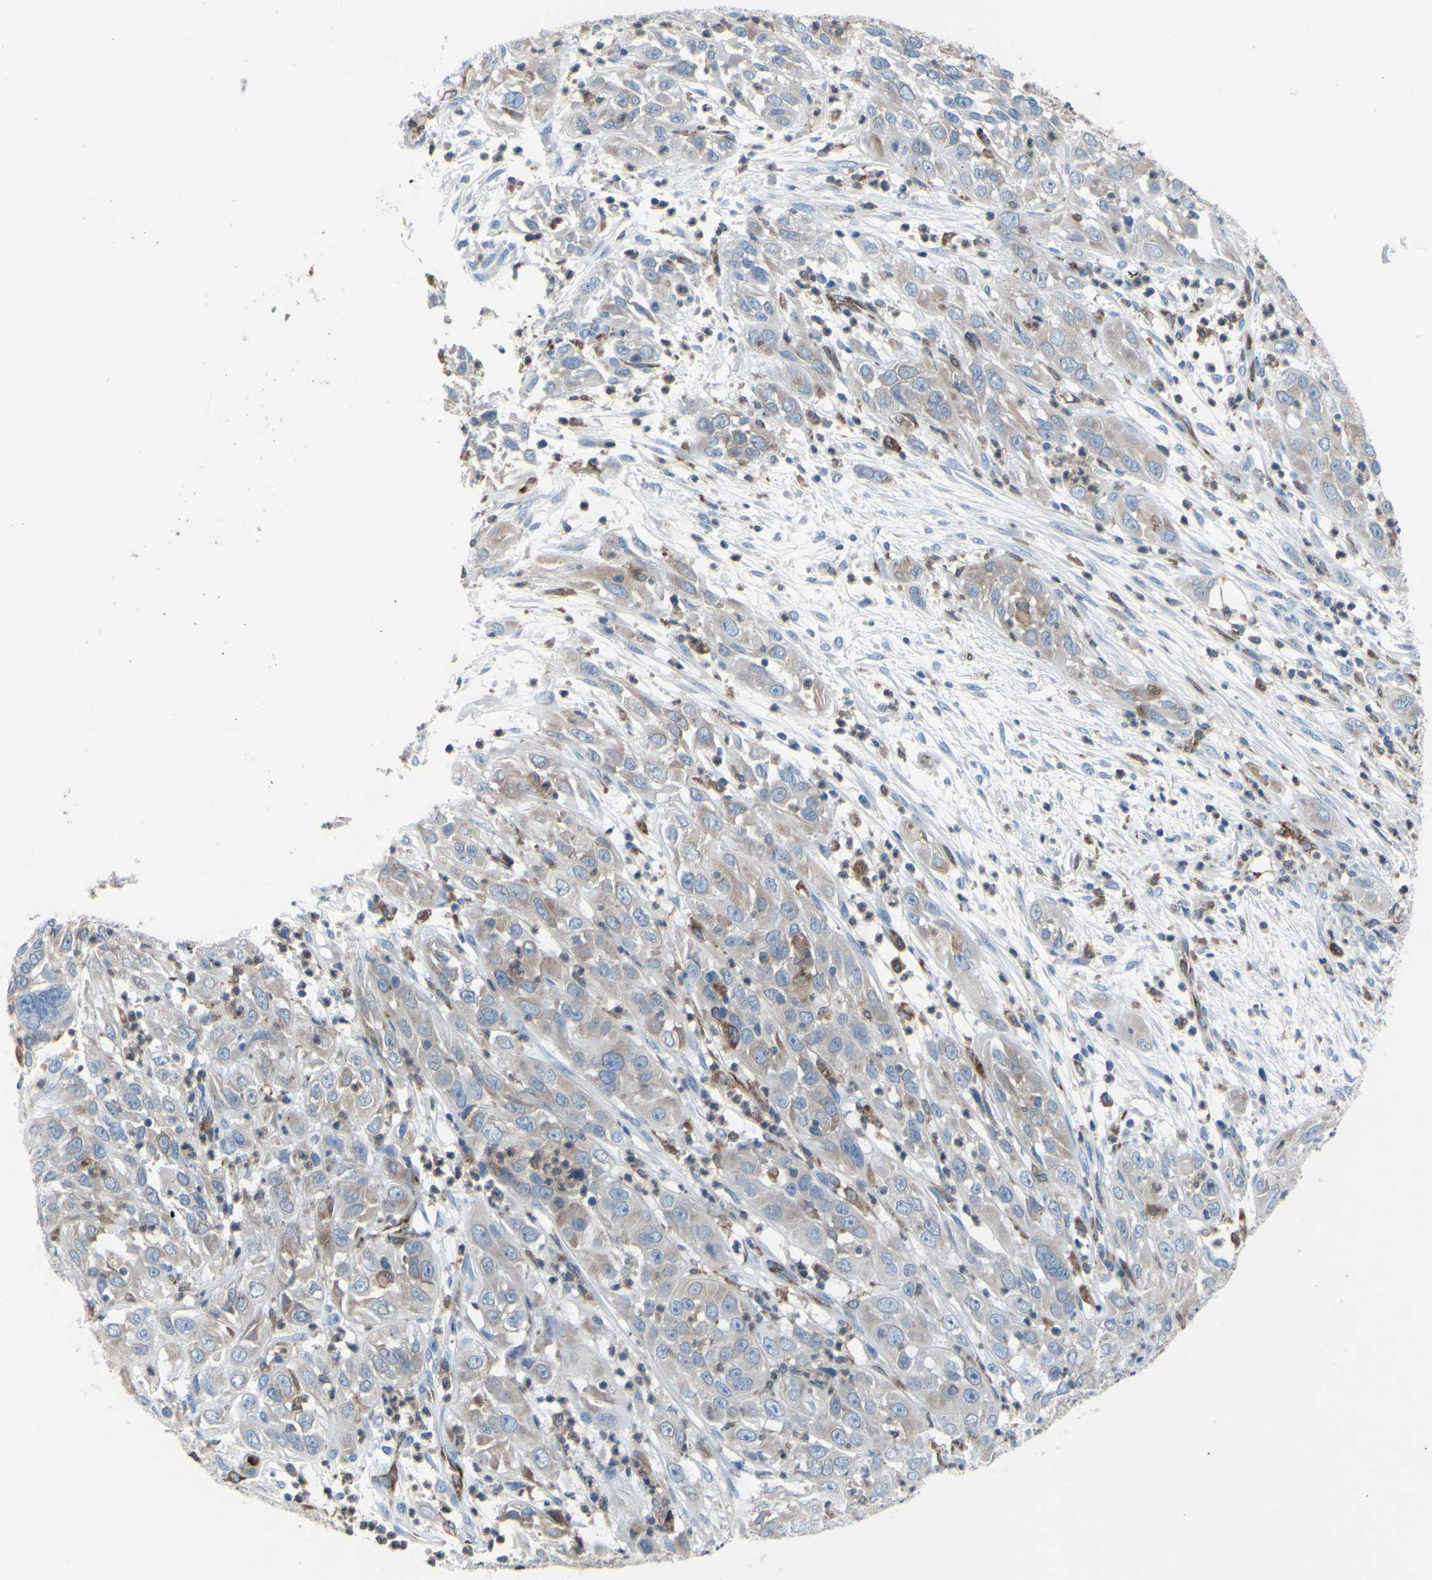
{"staining": {"intensity": "weak", "quantity": "<25%", "location": "cytoplasmic/membranous"}, "tissue": "cervical cancer", "cell_type": "Tumor cells", "image_type": "cancer", "snomed": [{"axis": "morphology", "description": "Squamous cell carcinoma, NOS"}, {"axis": "topography", "description": "Cervix"}], "caption": "Immunohistochemistry micrograph of neoplastic tissue: human cervical cancer stained with DAB (3,3'-diaminobenzidine) exhibits no significant protein staining in tumor cells.", "gene": "MGST2", "patient": {"sex": "female", "age": 32}}